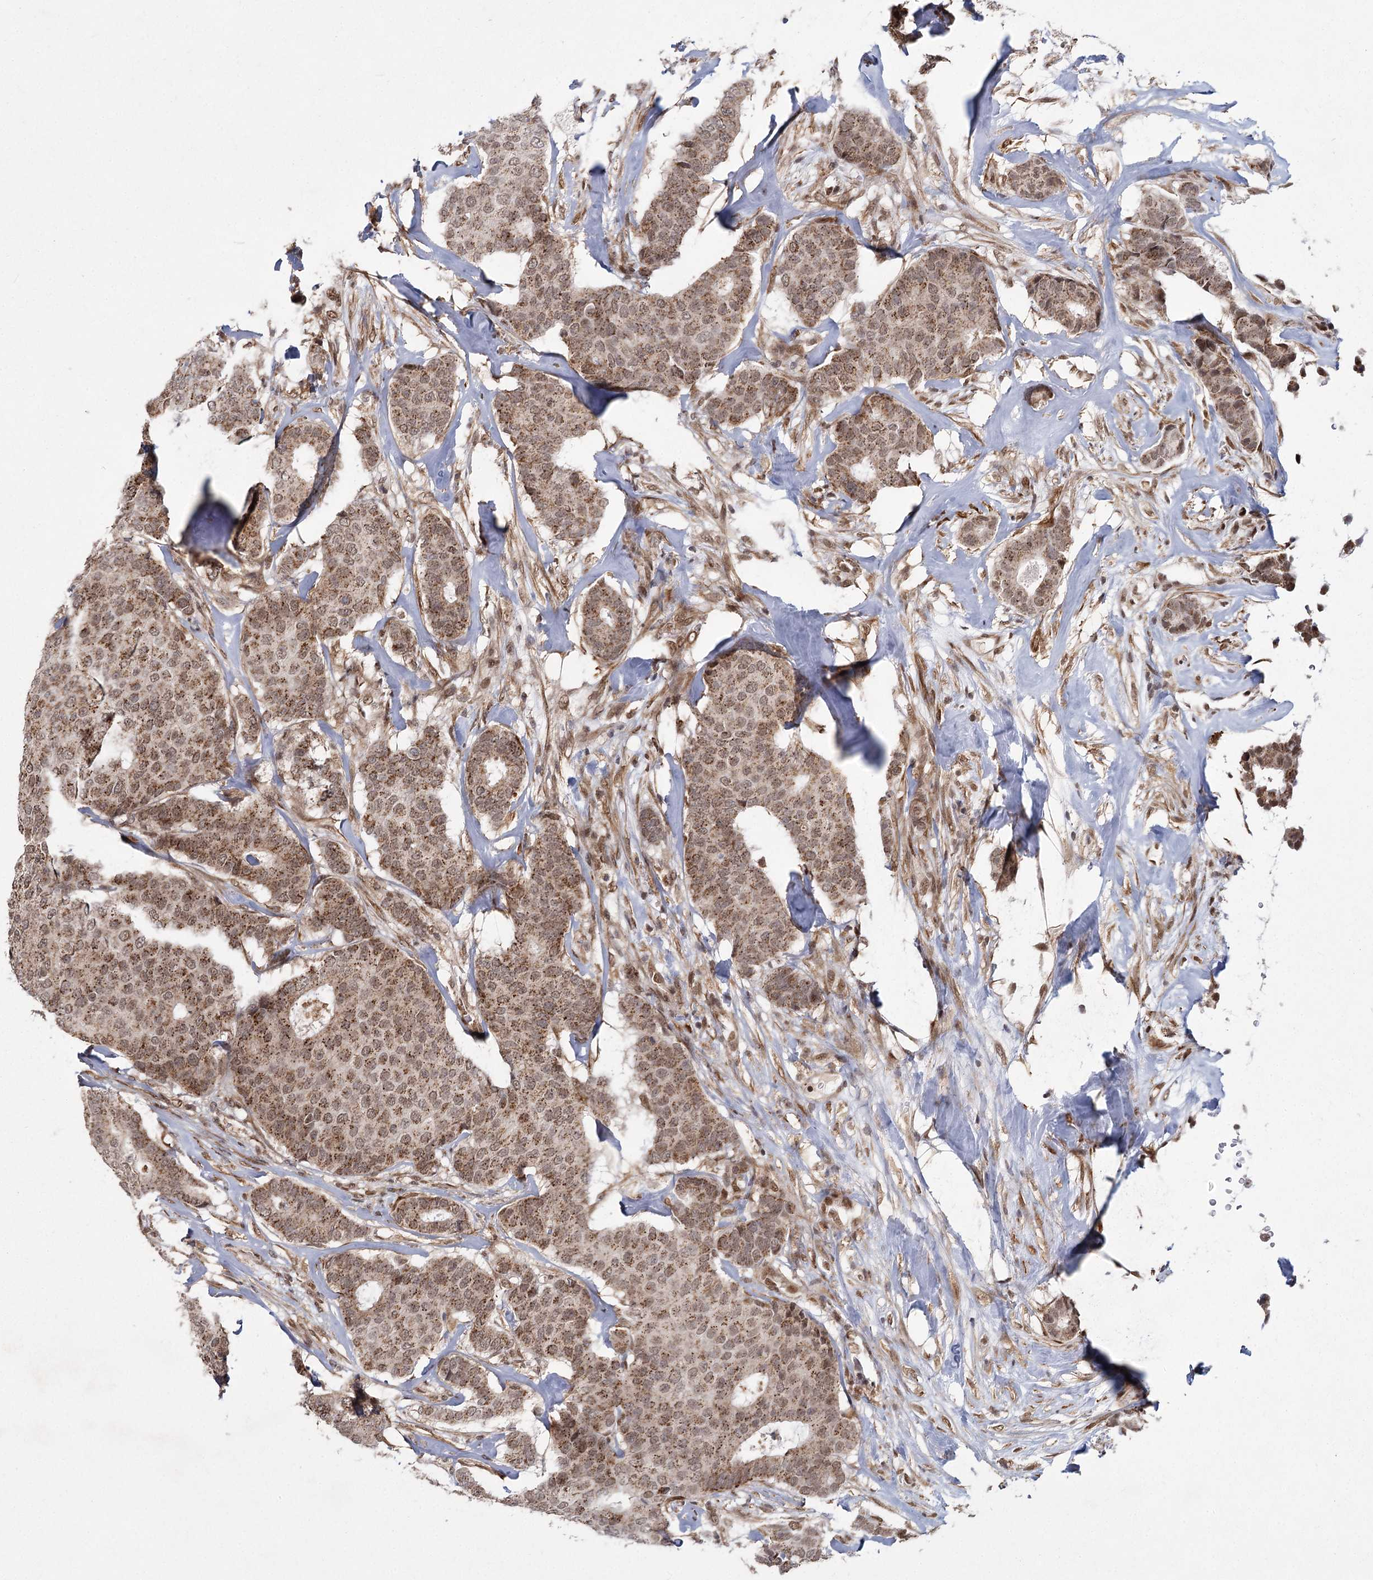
{"staining": {"intensity": "moderate", "quantity": ">75%", "location": "cytoplasmic/membranous,nuclear"}, "tissue": "breast cancer", "cell_type": "Tumor cells", "image_type": "cancer", "snomed": [{"axis": "morphology", "description": "Duct carcinoma"}, {"axis": "topography", "description": "Breast"}], "caption": "Immunohistochemistry (DAB) staining of breast invasive ductal carcinoma exhibits moderate cytoplasmic/membranous and nuclear protein expression in about >75% of tumor cells. (IHC, brightfield microscopy, high magnification).", "gene": "ZCCHC24", "patient": {"sex": "female", "age": 75}}